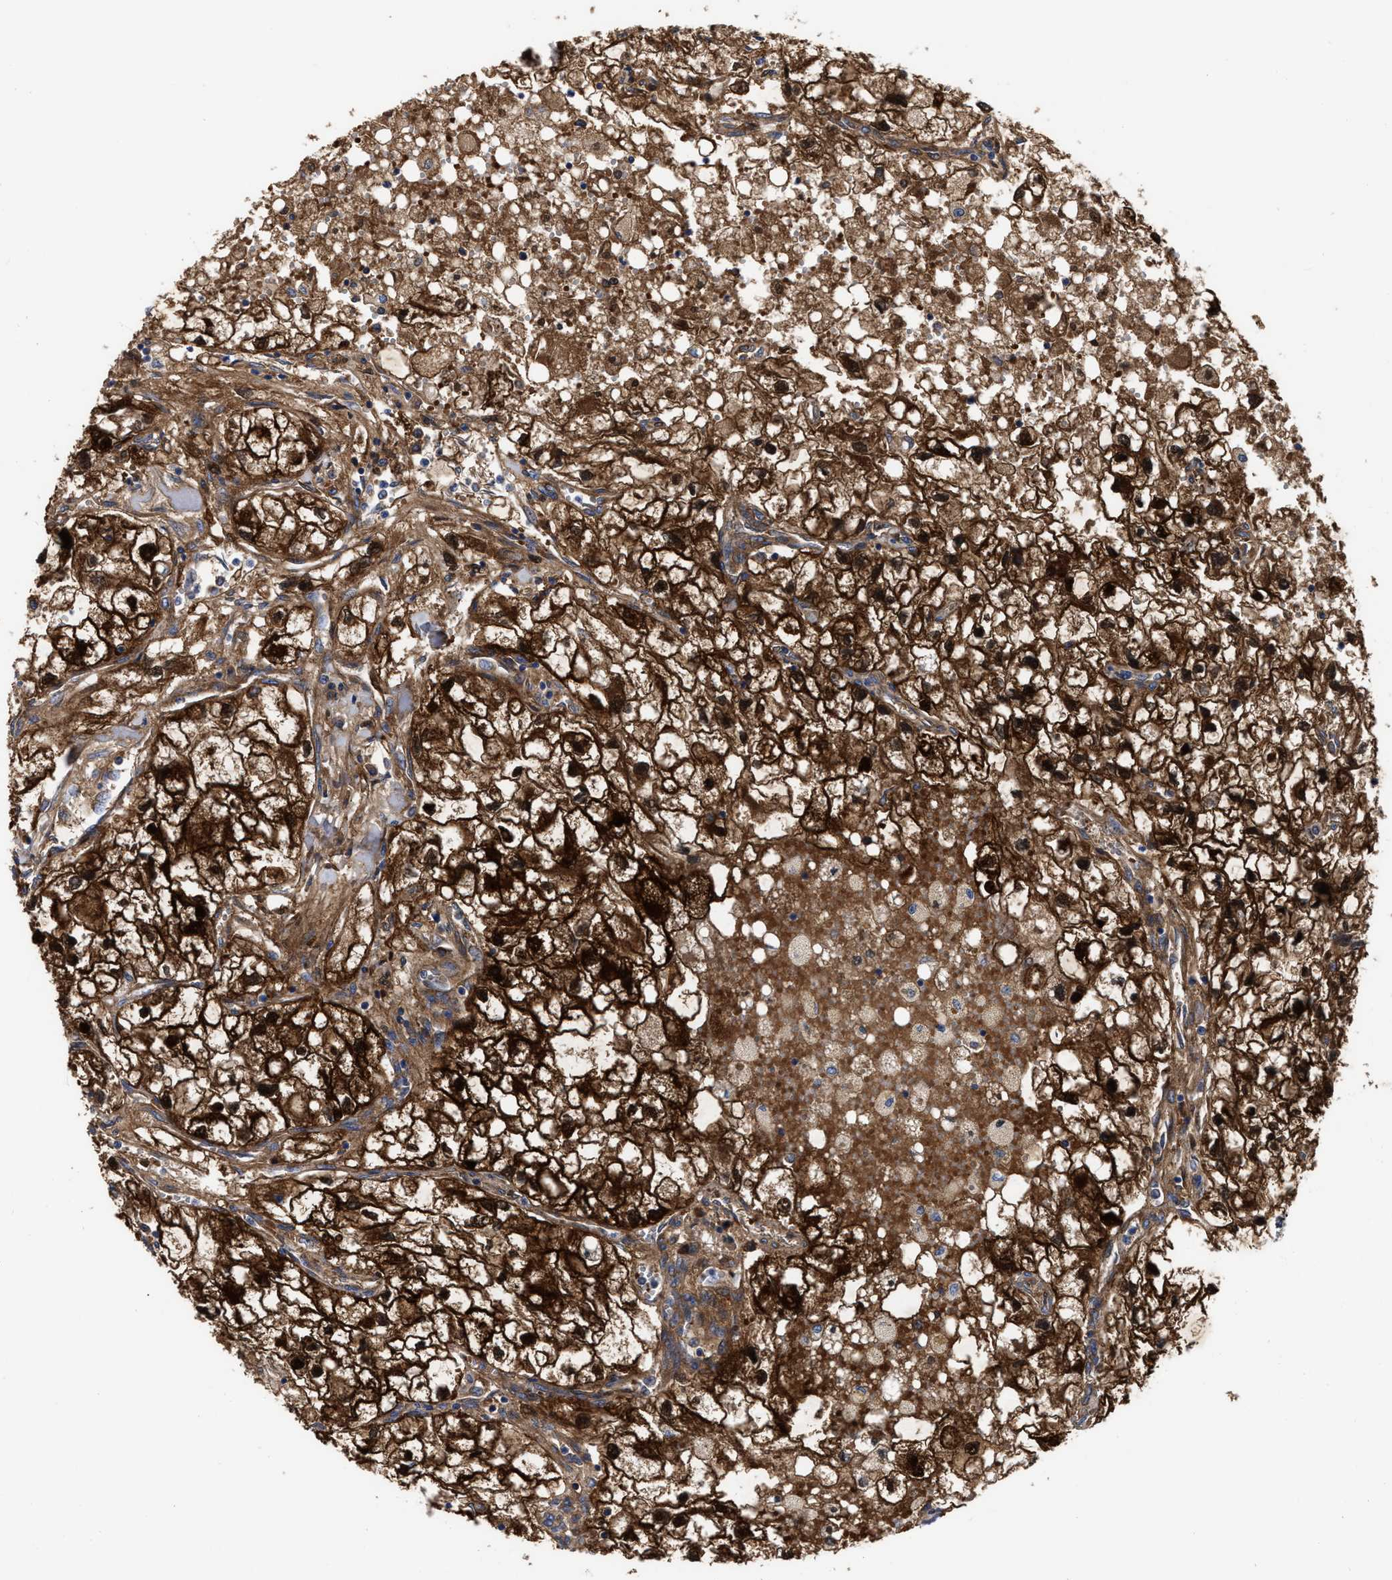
{"staining": {"intensity": "strong", "quantity": ">75%", "location": "cytoplasmic/membranous,nuclear"}, "tissue": "renal cancer", "cell_type": "Tumor cells", "image_type": "cancer", "snomed": [{"axis": "morphology", "description": "Adenocarcinoma, NOS"}, {"axis": "topography", "description": "Kidney"}], "caption": "This is an image of immunohistochemistry (IHC) staining of renal cancer (adenocarcinoma), which shows strong positivity in the cytoplasmic/membranous and nuclear of tumor cells.", "gene": "RBKS", "patient": {"sex": "female", "age": 70}}